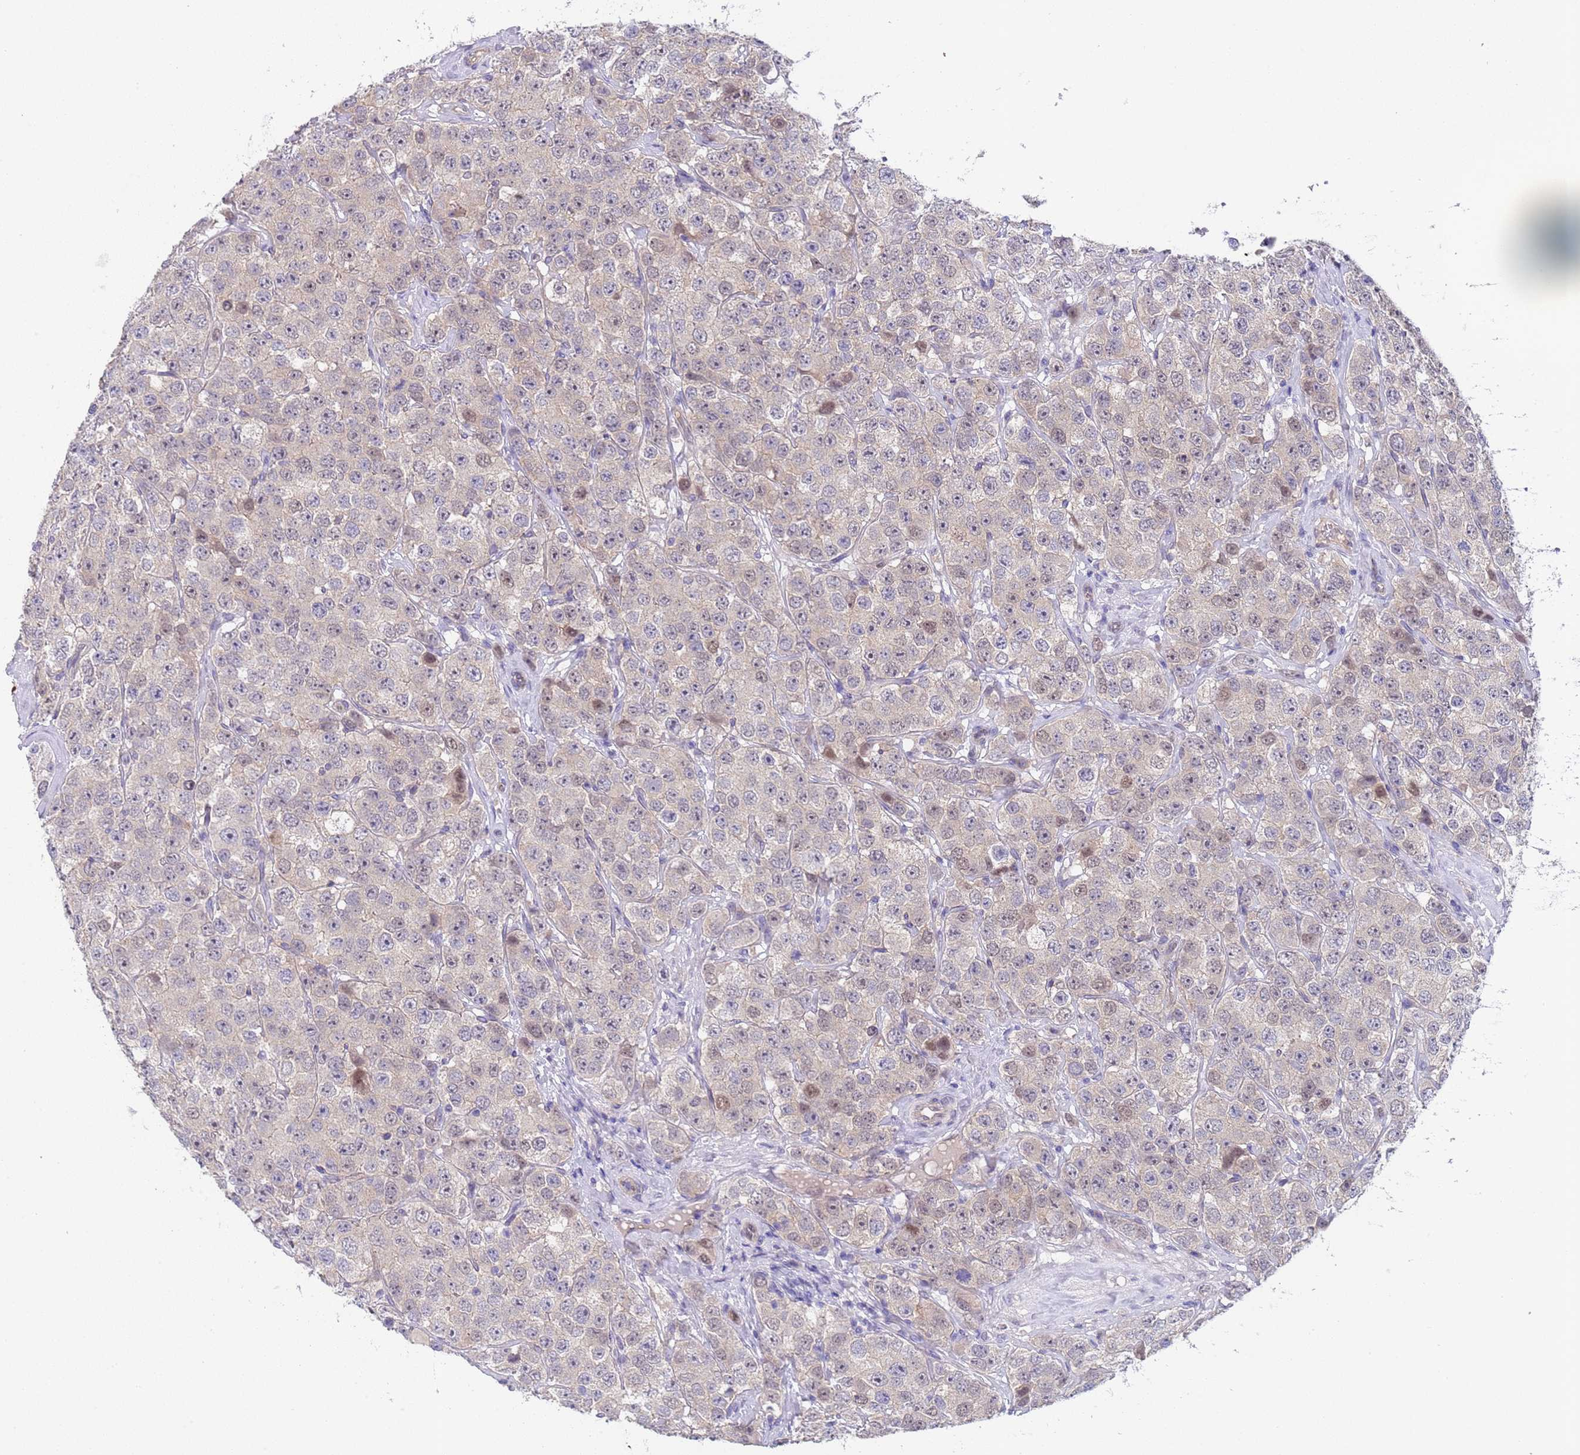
{"staining": {"intensity": "negative", "quantity": "none", "location": "none"}, "tissue": "testis cancer", "cell_type": "Tumor cells", "image_type": "cancer", "snomed": [{"axis": "morphology", "description": "Seminoma, NOS"}, {"axis": "topography", "description": "Testis"}], "caption": "Immunohistochemistry of seminoma (testis) displays no staining in tumor cells.", "gene": "TRMT10A", "patient": {"sex": "male", "age": 28}}